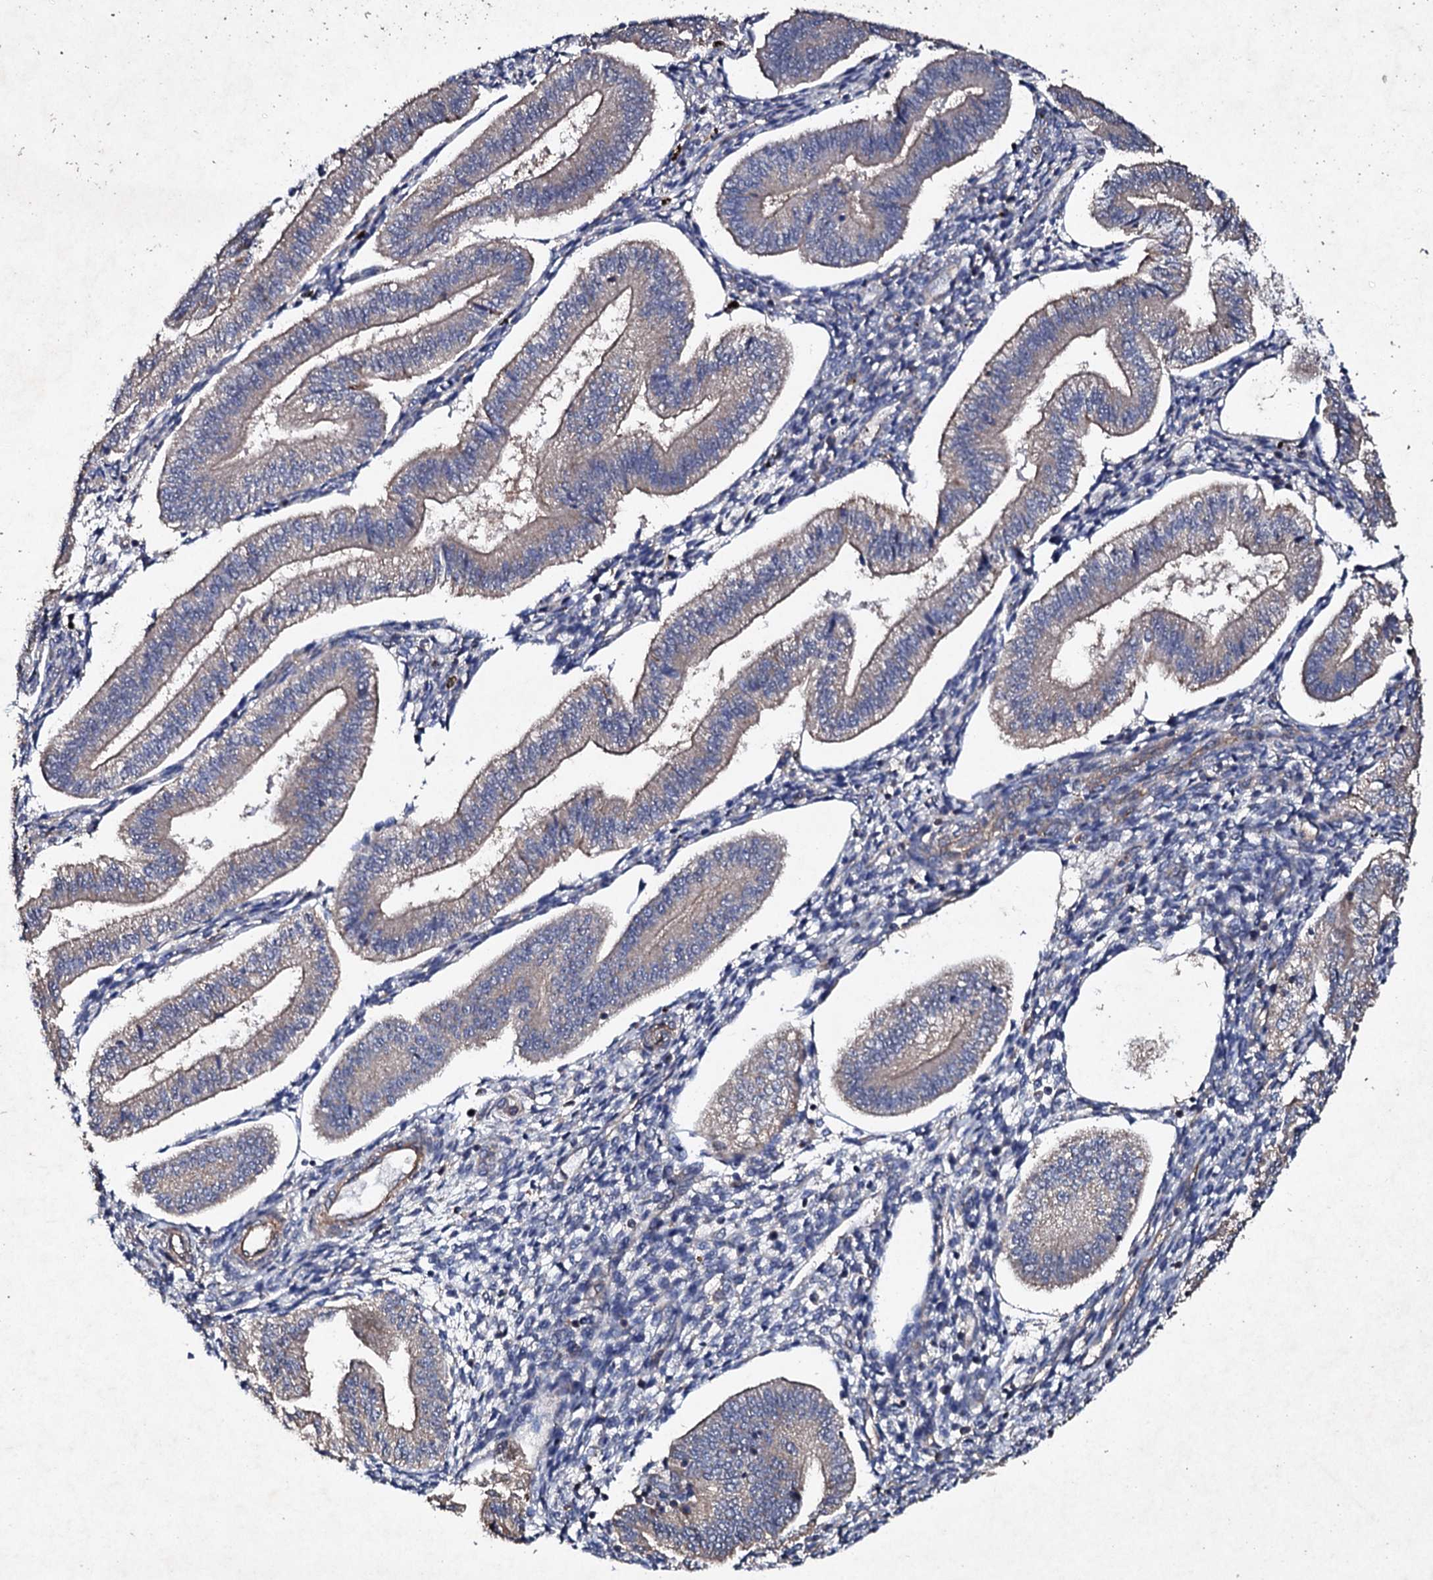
{"staining": {"intensity": "negative", "quantity": "none", "location": "none"}, "tissue": "endometrium", "cell_type": "Cells in endometrial stroma", "image_type": "normal", "snomed": [{"axis": "morphology", "description": "Normal tissue, NOS"}, {"axis": "topography", "description": "Endometrium"}], "caption": "Endometrium was stained to show a protein in brown. There is no significant staining in cells in endometrial stroma. The staining is performed using DAB brown chromogen with nuclei counter-stained in using hematoxylin.", "gene": "MOCOS", "patient": {"sex": "female", "age": 34}}